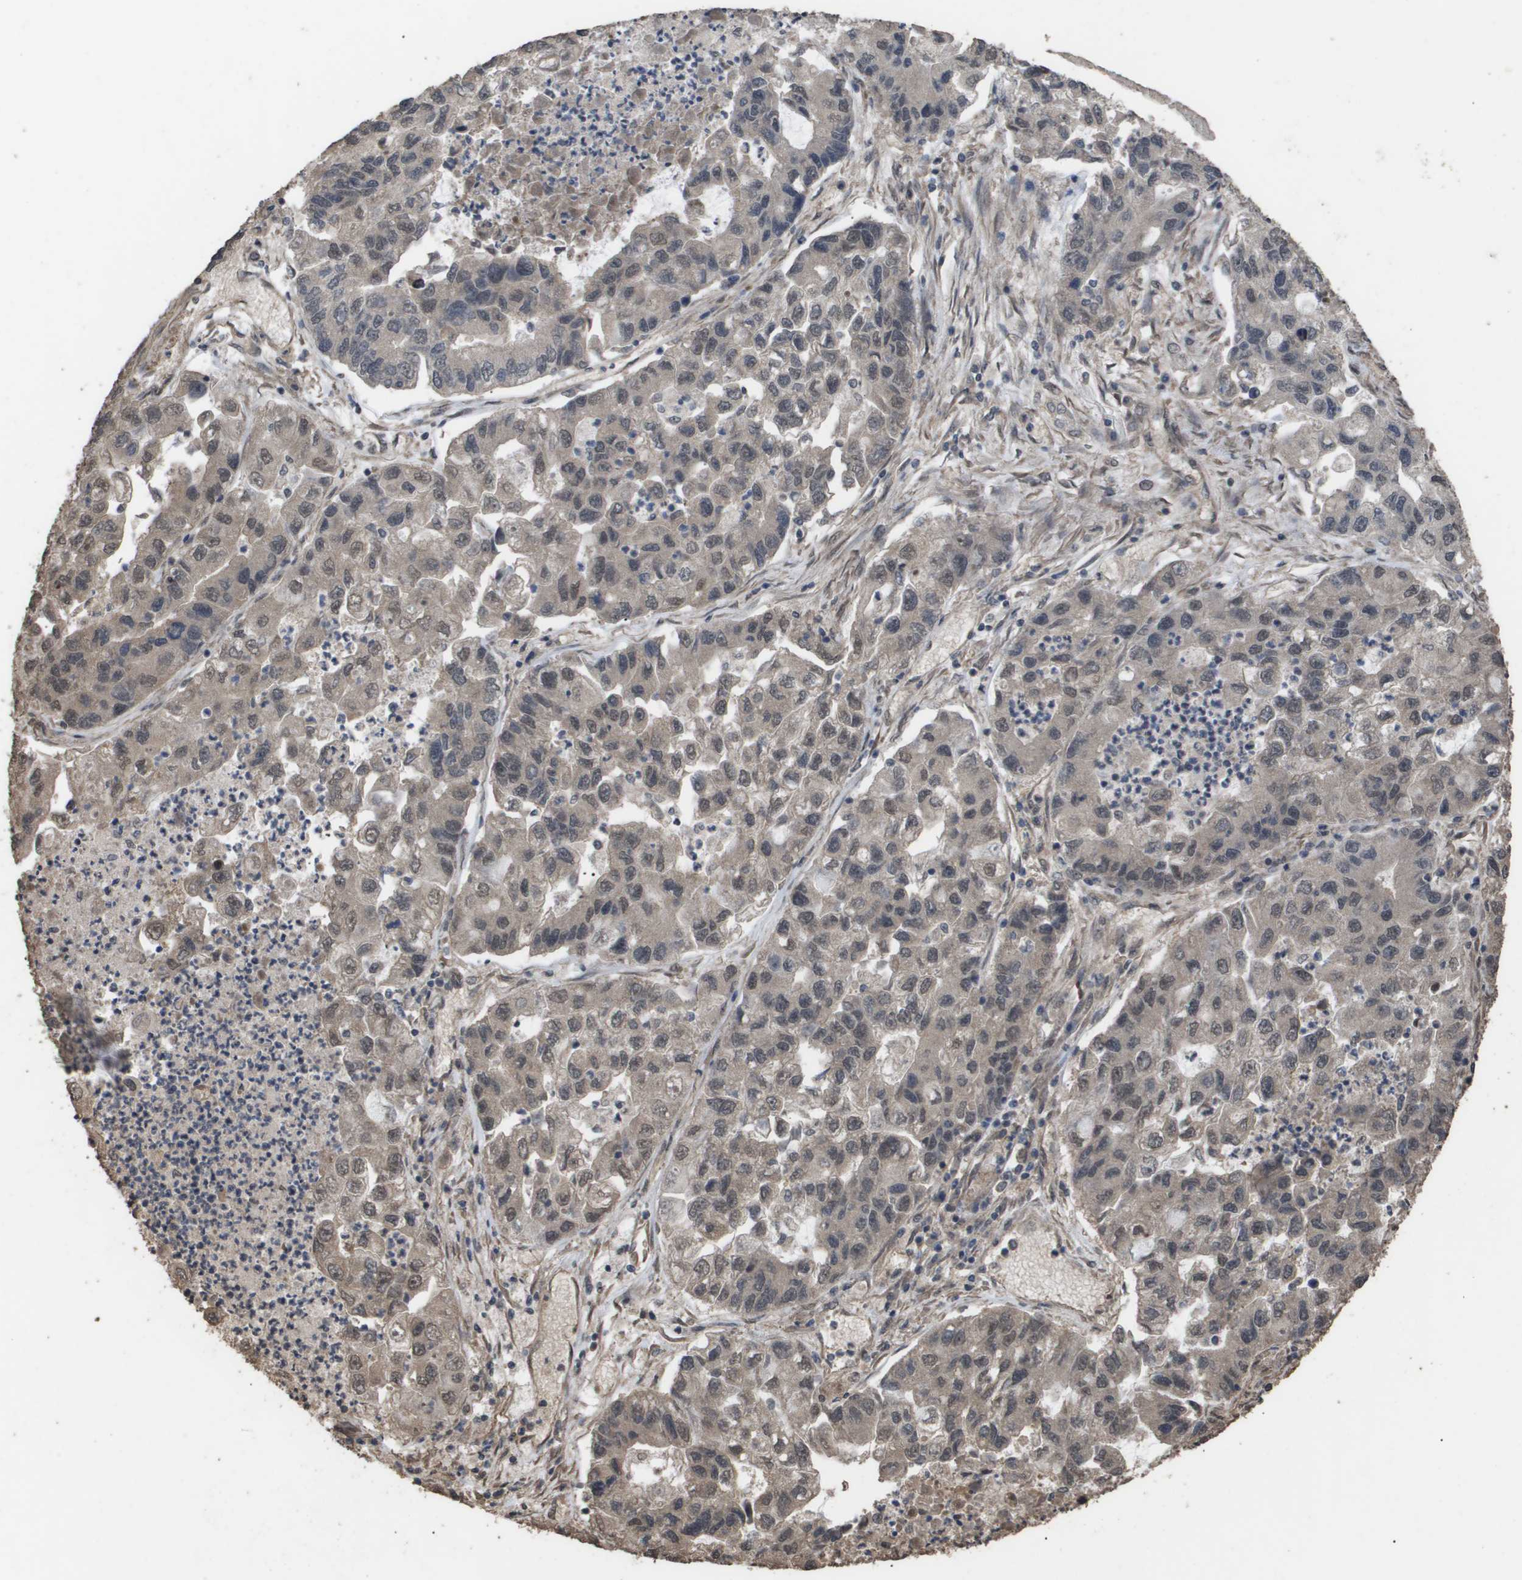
{"staining": {"intensity": "weak", "quantity": "25%-75%", "location": "cytoplasmic/membranous,nuclear"}, "tissue": "lung cancer", "cell_type": "Tumor cells", "image_type": "cancer", "snomed": [{"axis": "morphology", "description": "Adenocarcinoma, NOS"}, {"axis": "topography", "description": "Lung"}], "caption": "The photomicrograph shows staining of lung cancer, revealing weak cytoplasmic/membranous and nuclear protein staining (brown color) within tumor cells. (DAB (3,3'-diaminobenzidine) IHC, brown staining for protein, blue staining for nuclei).", "gene": "CUL5", "patient": {"sex": "female", "age": 51}}